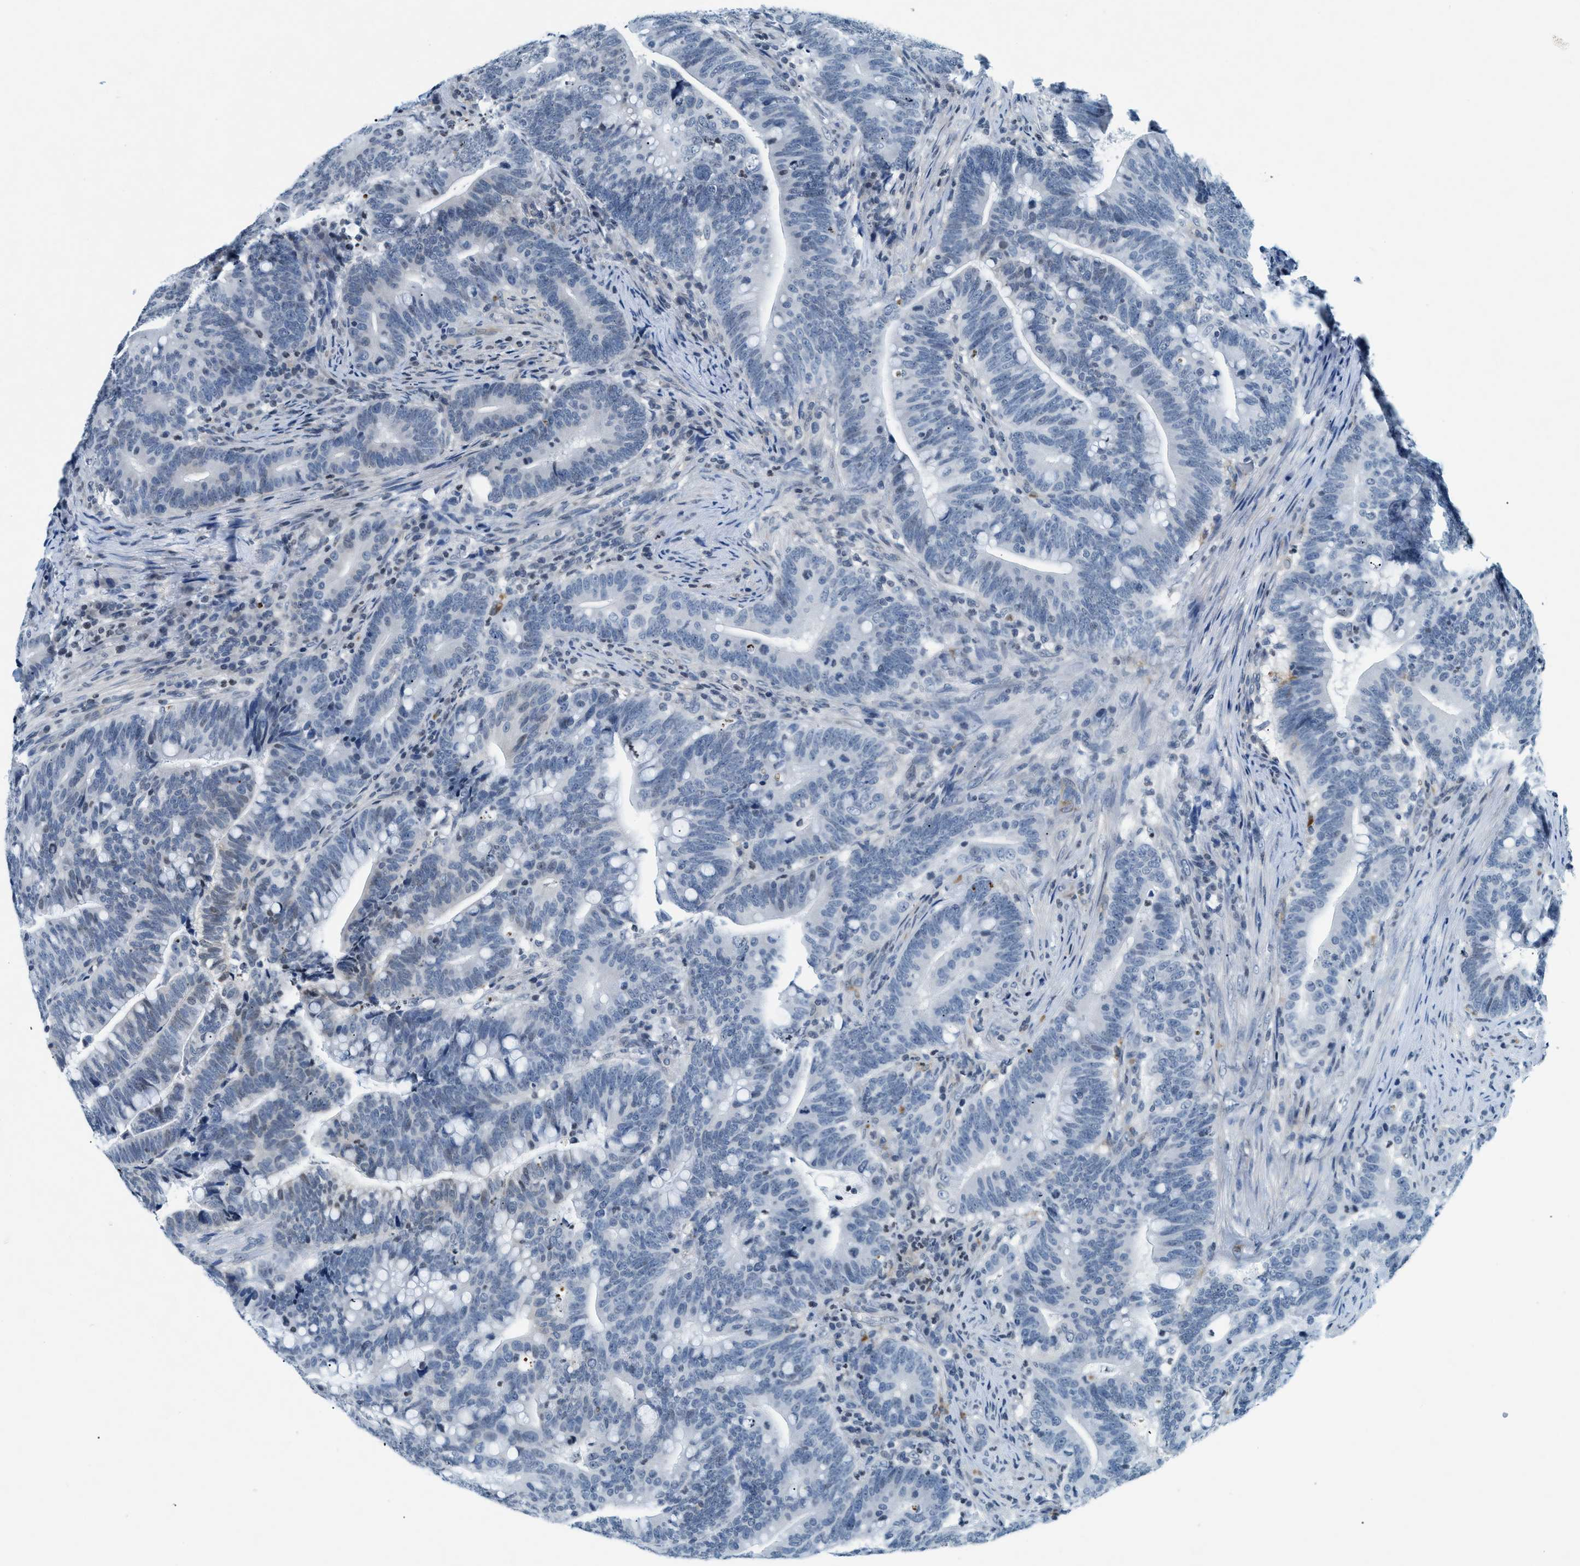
{"staining": {"intensity": "negative", "quantity": "none", "location": "none"}, "tissue": "colorectal cancer", "cell_type": "Tumor cells", "image_type": "cancer", "snomed": [{"axis": "morphology", "description": "Normal tissue, NOS"}, {"axis": "morphology", "description": "Adenocarcinoma, NOS"}, {"axis": "topography", "description": "Colon"}], "caption": "This photomicrograph is of colorectal cancer stained with immunohistochemistry to label a protein in brown with the nuclei are counter-stained blue. There is no expression in tumor cells. Nuclei are stained in blue.", "gene": "UVRAG", "patient": {"sex": "female", "age": 66}}